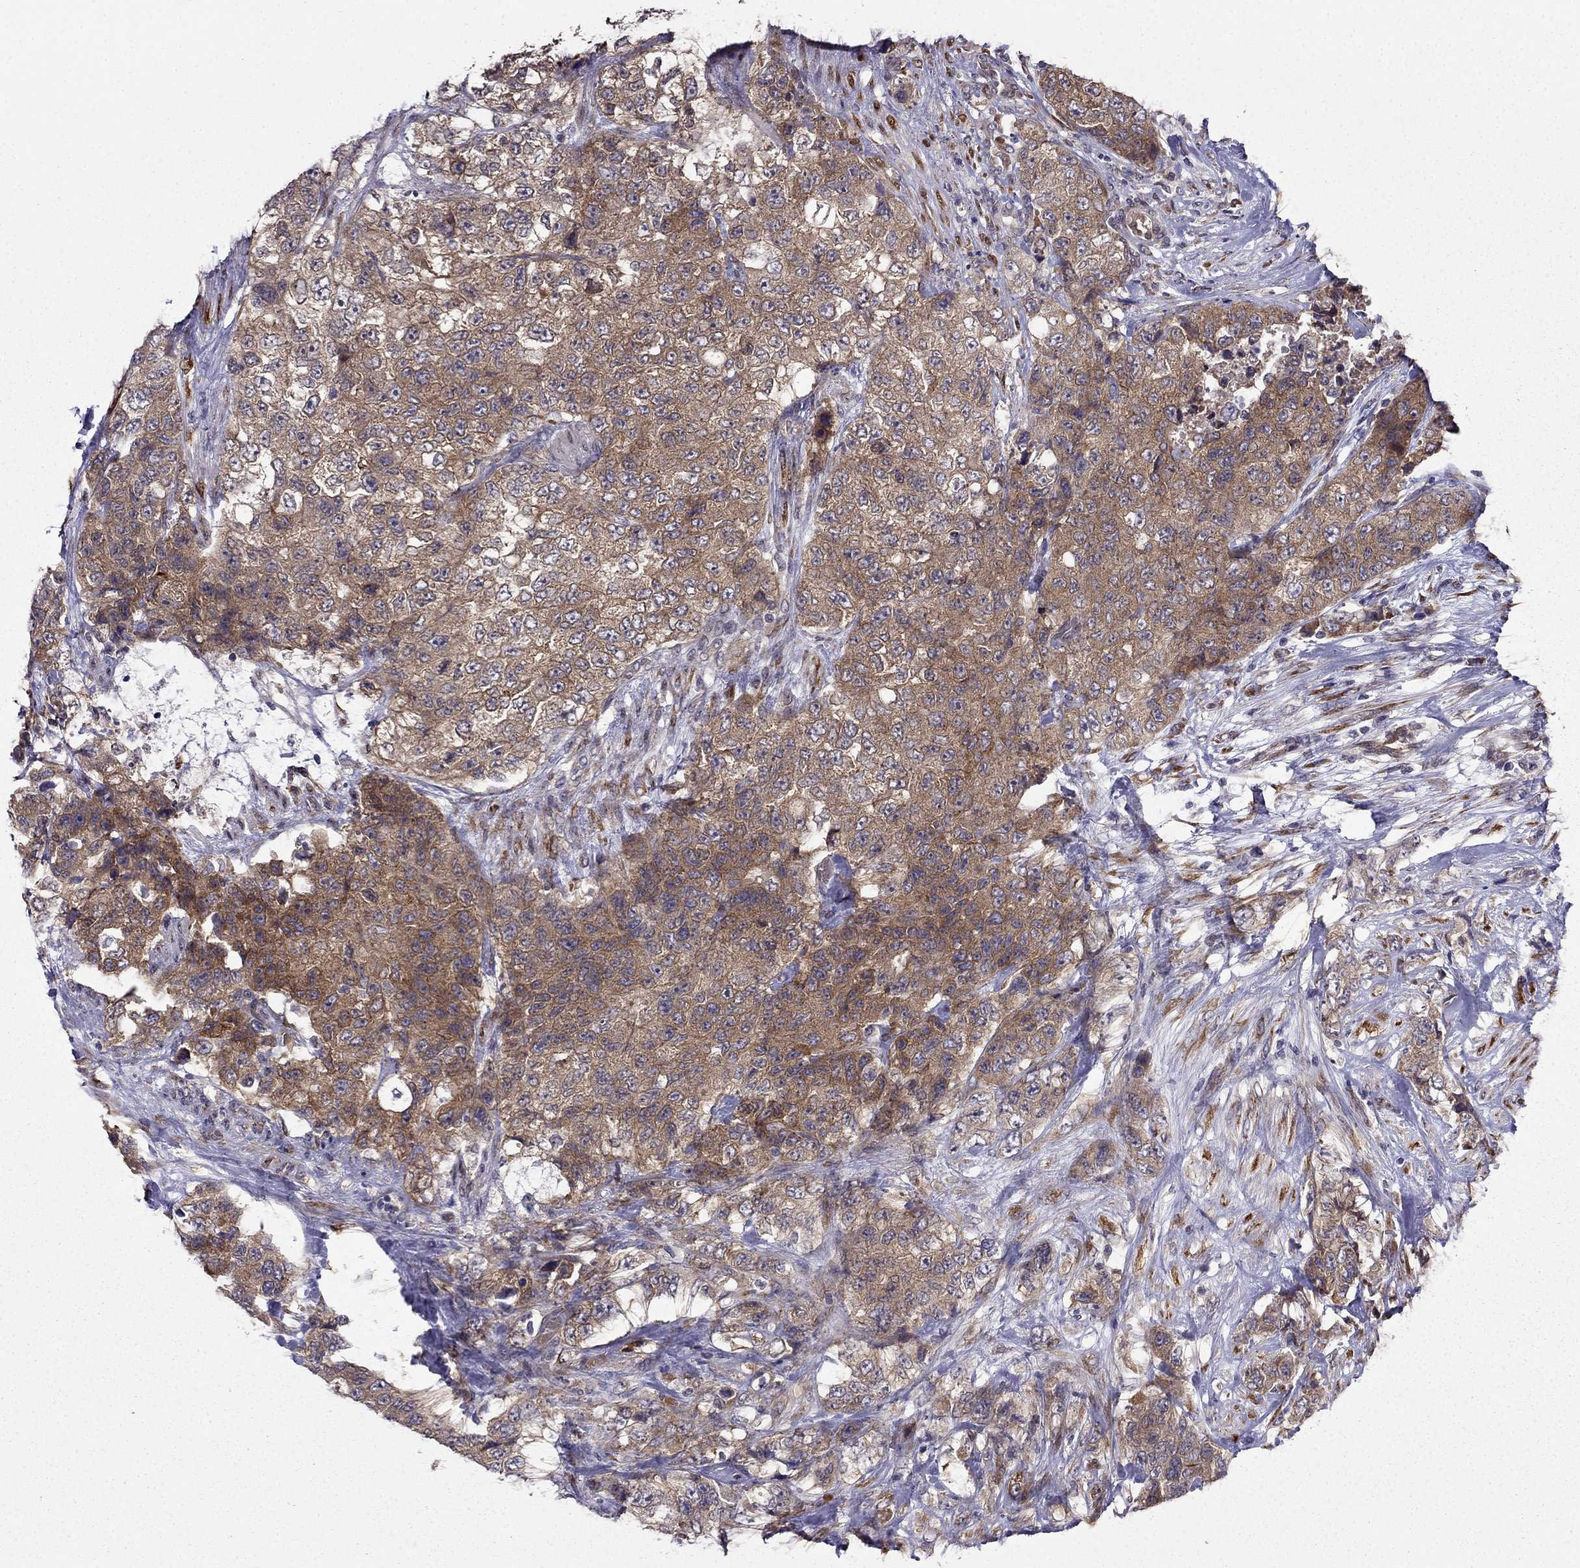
{"staining": {"intensity": "moderate", "quantity": "25%-75%", "location": "cytoplasmic/membranous"}, "tissue": "urothelial cancer", "cell_type": "Tumor cells", "image_type": "cancer", "snomed": [{"axis": "morphology", "description": "Urothelial carcinoma, High grade"}, {"axis": "topography", "description": "Urinary bladder"}], "caption": "Tumor cells display medium levels of moderate cytoplasmic/membranous expression in about 25%-75% of cells in human urothelial cancer. The staining was performed using DAB (3,3'-diaminobenzidine), with brown indicating positive protein expression. Nuclei are stained blue with hematoxylin.", "gene": "ARHGEF28", "patient": {"sex": "female", "age": 78}}